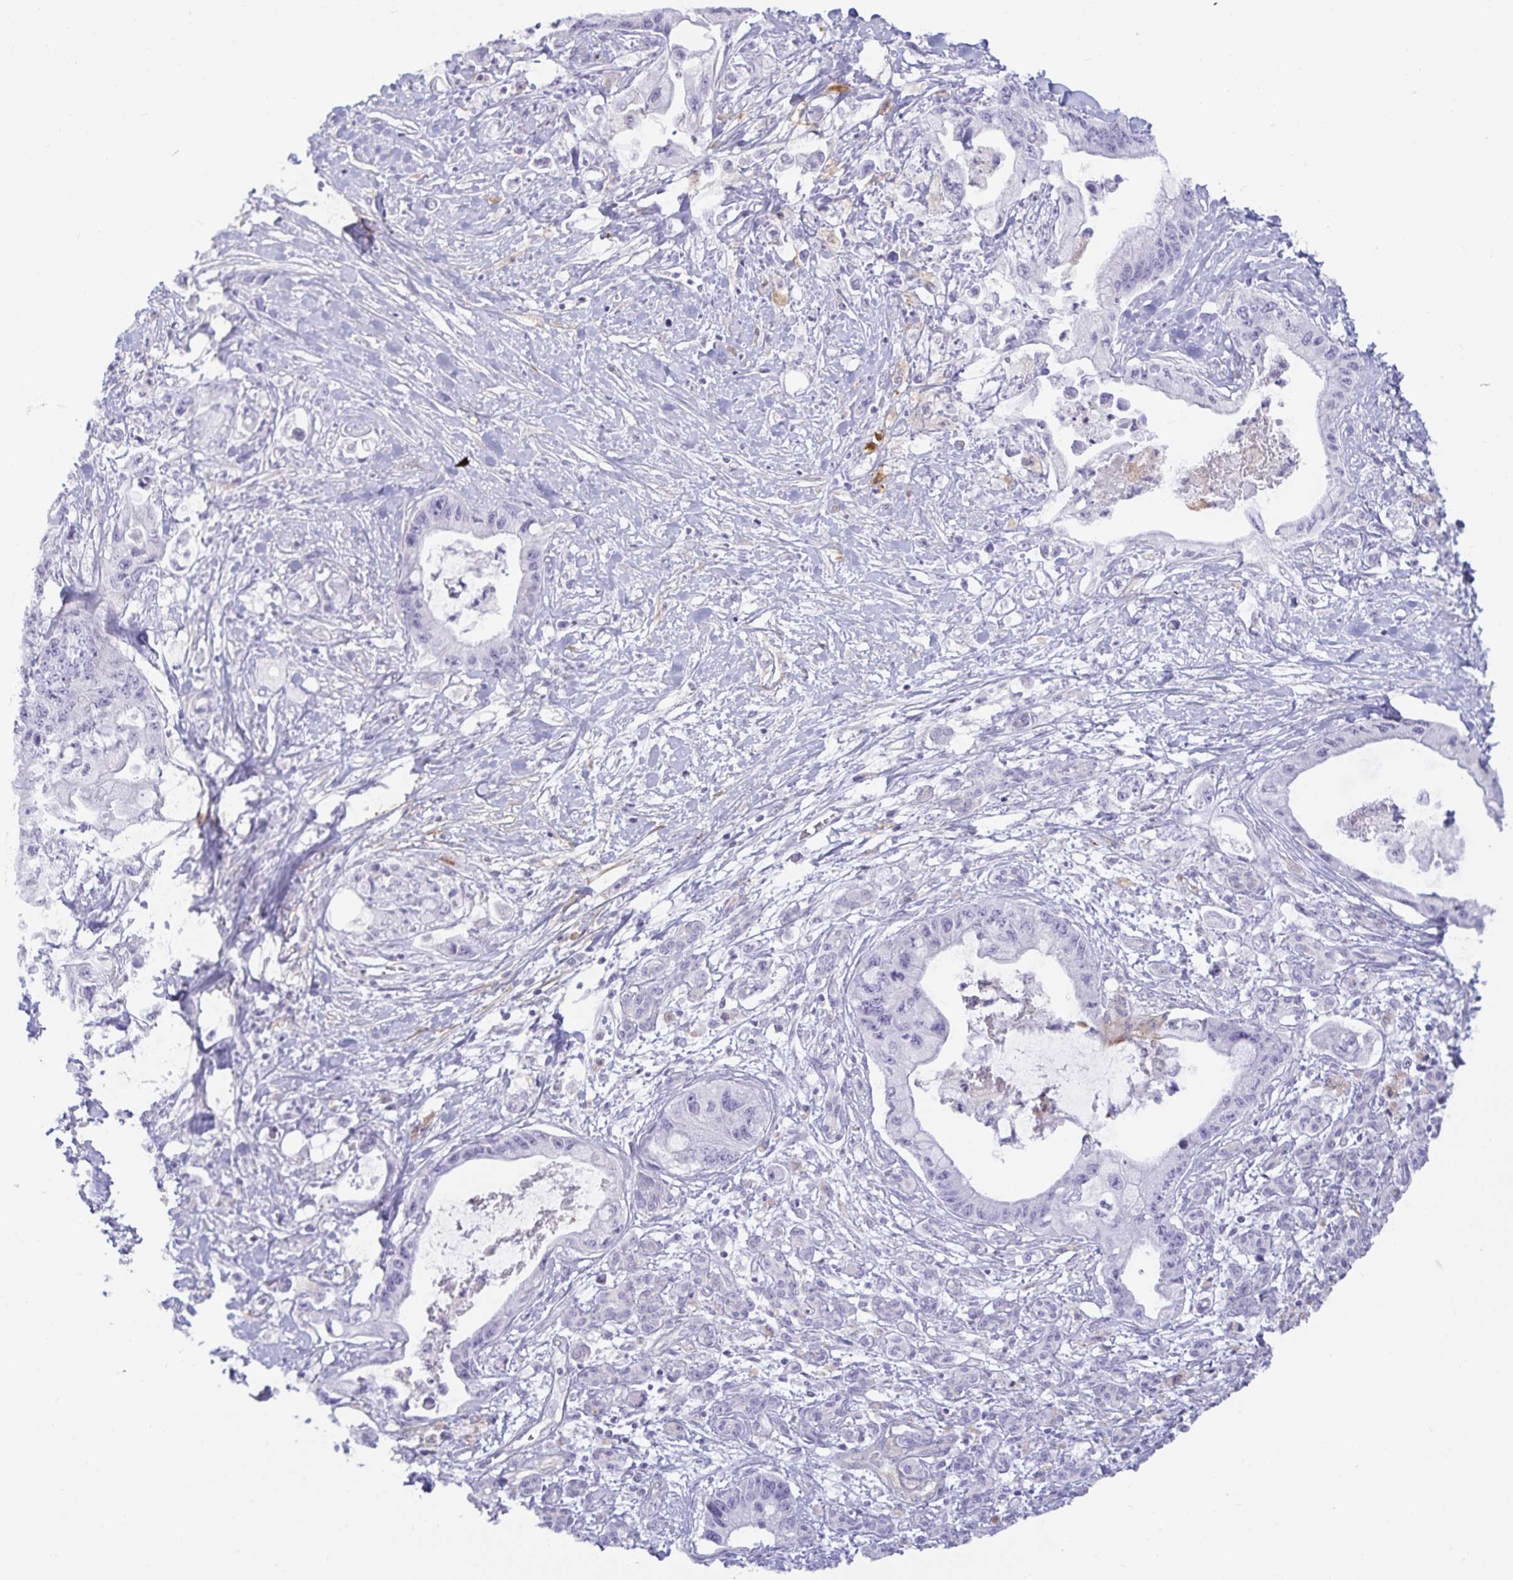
{"staining": {"intensity": "negative", "quantity": "none", "location": "none"}, "tissue": "pancreatic cancer", "cell_type": "Tumor cells", "image_type": "cancer", "snomed": [{"axis": "morphology", "description": "Adenocarcinoma, NOS"}, {"axis": "topography", "description": "Pancreas"}], "caption": "High magnification brightfield microscopy of pancreatic cancer stained with DAB (3,3'-diaminobenzidine) (brown) and counterstained with hematoxylin (blue): tumor cells show no significant expression. Nuclei are stained in blue.", "gene": "SPAG4", "patient": {"sex": "male", "age": 61}}